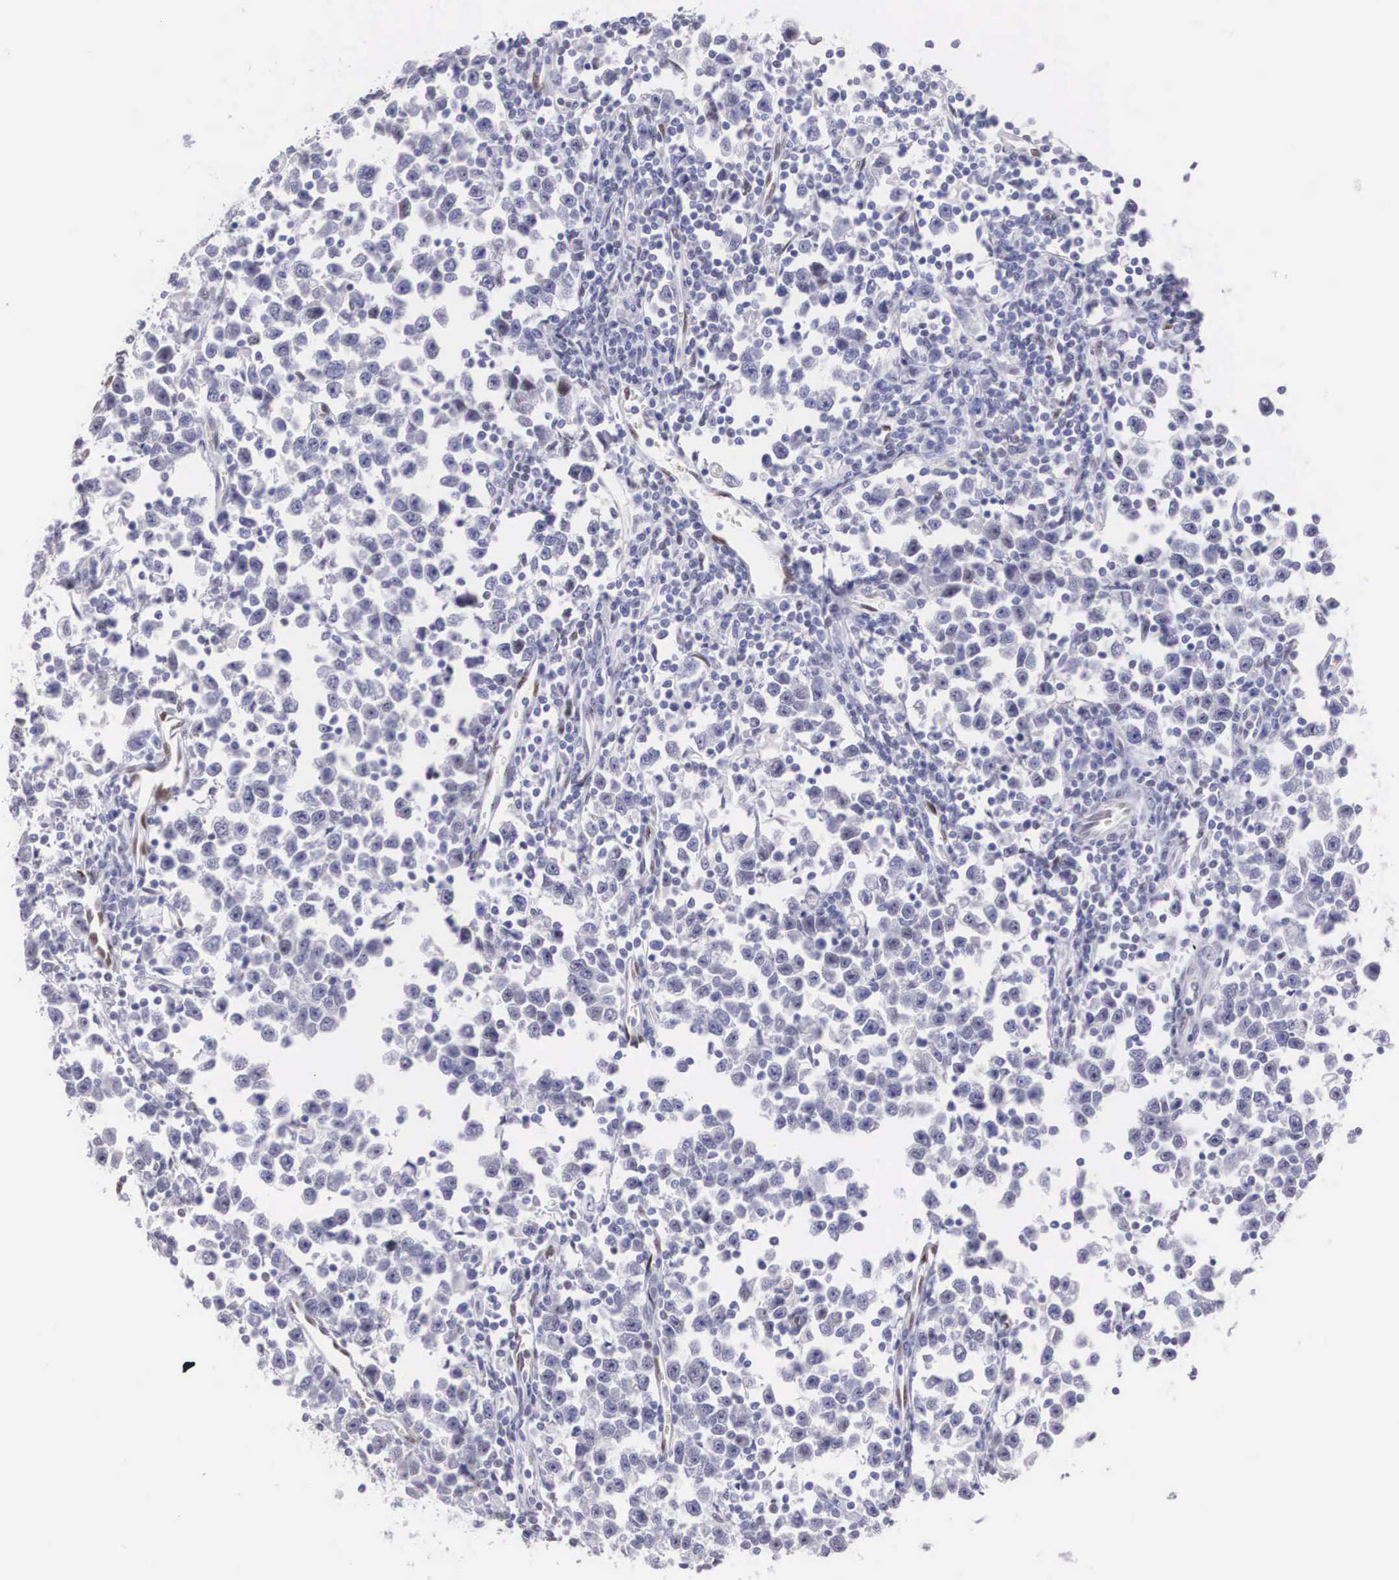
{"staining": {"intensity": "negative", "quantity": "none", "location": "none"}, "tissue": "testis cancer", "cell_type": "Tumor cells", "image_type": "cancer", "snomed": [{"axis": "morphology", "description": "Seminoma, NOS"}, {"axis": "topography", "description": "Testis"}], "caption": "An image of human testis seminoma is negative for staining in tumor cells. (Brightfield microscopy of DAB (3,3'-diaminobenzidine) immunohistochemistry at high magnification).", "gene": "HMGN5", "patient": {"sex": "male", "age": 43}}